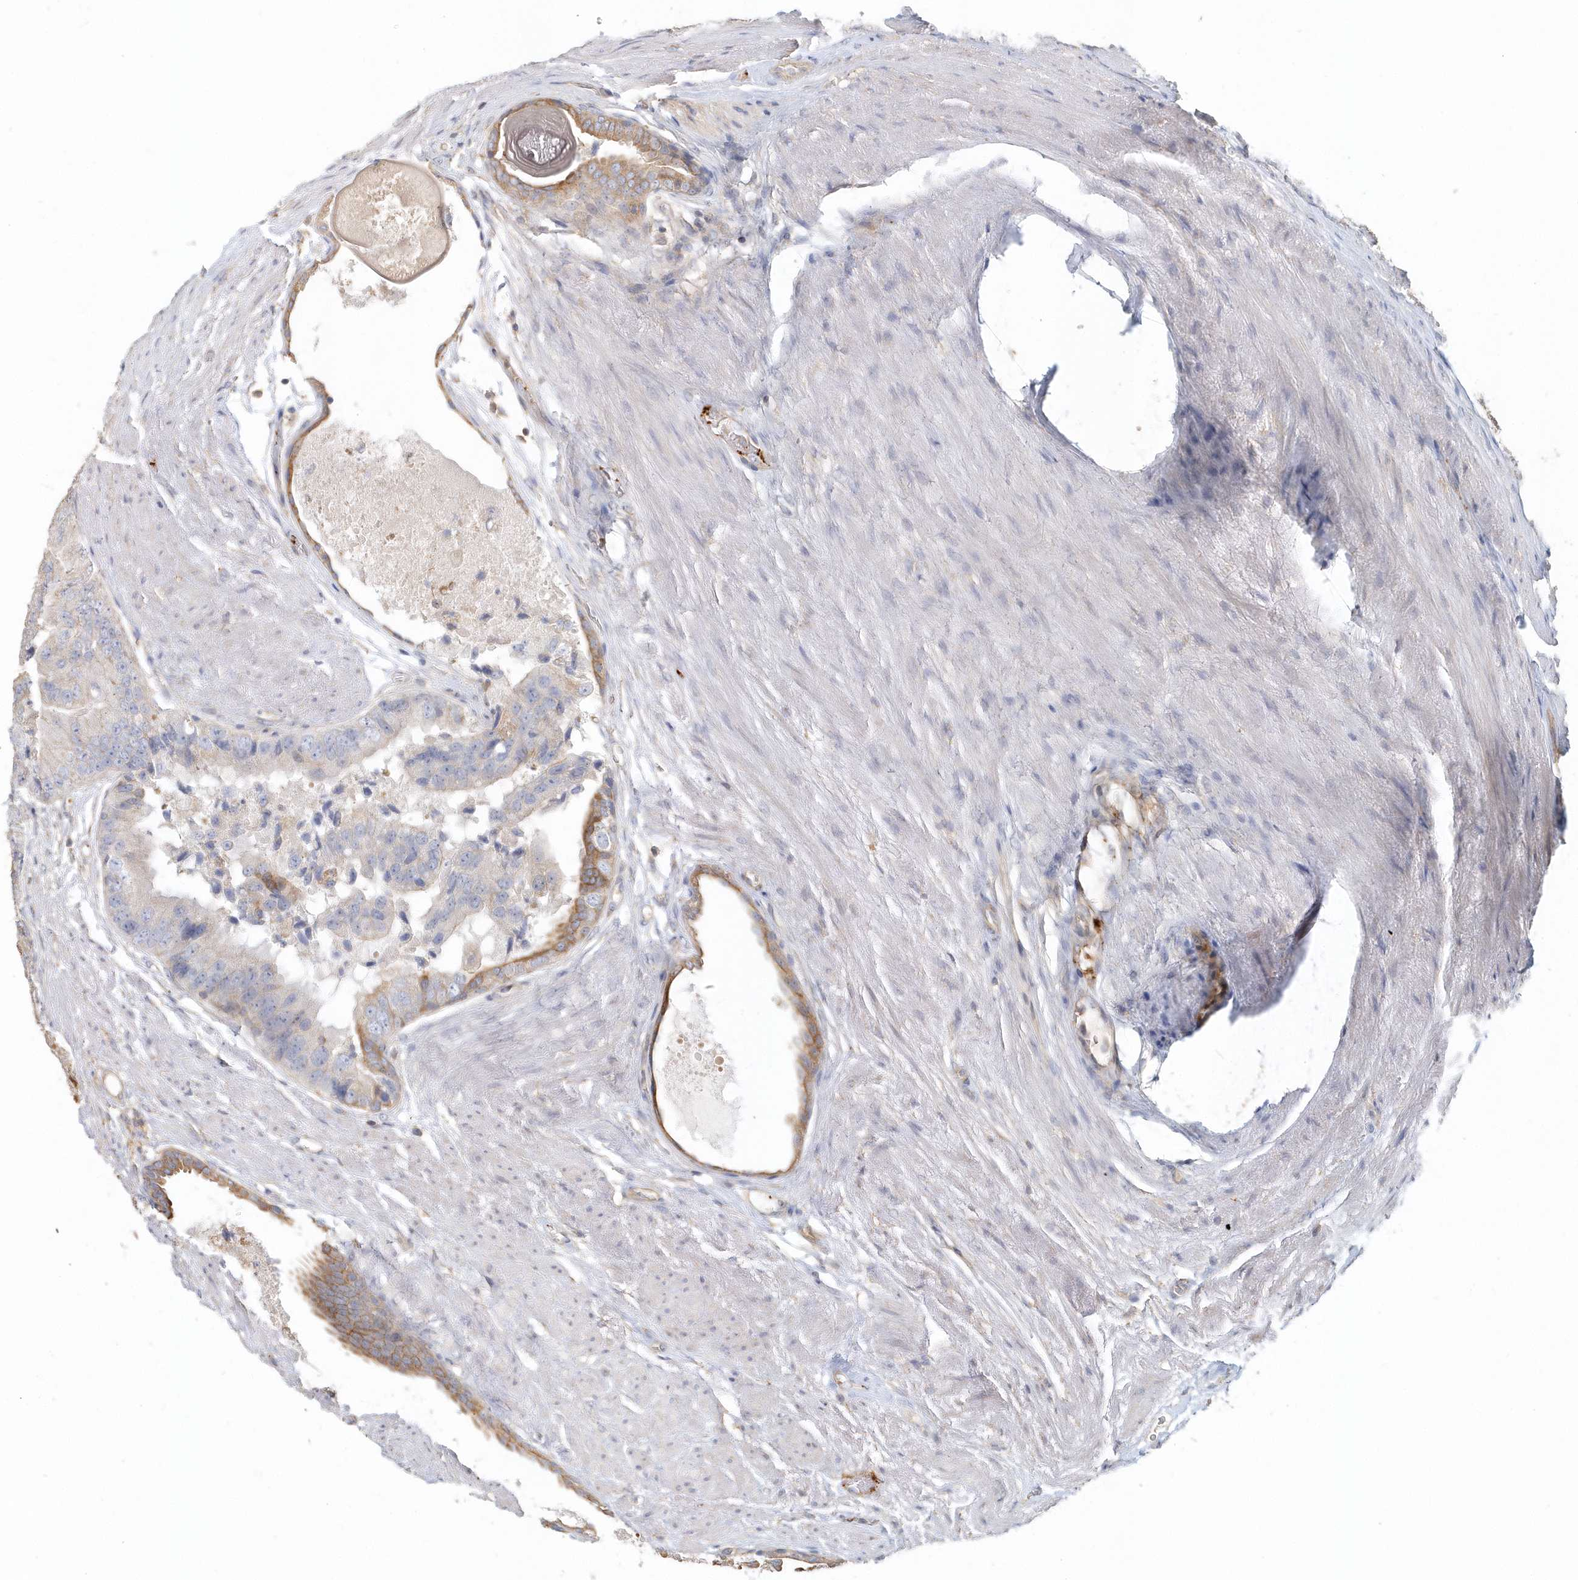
{"staining": {"intensity": "negative", "quantity": "none", "location": "none"}, "tissue": "prostate cancer", "cell_type": "Tumor cells", "image_type": "cancer", "snomed": [{"axis": "morphology", "description": "Adenocarcinoma, High grade"}, {"axis": "topography", "description": "Prostate"}], "caption": "Photomicrograph shows no protein staining in tumor cells of prostate cancer (high-grade adenocarcinoma) tissue.", "gene": "MMRN1", "patient": {"sex": "male", "age": 70}}